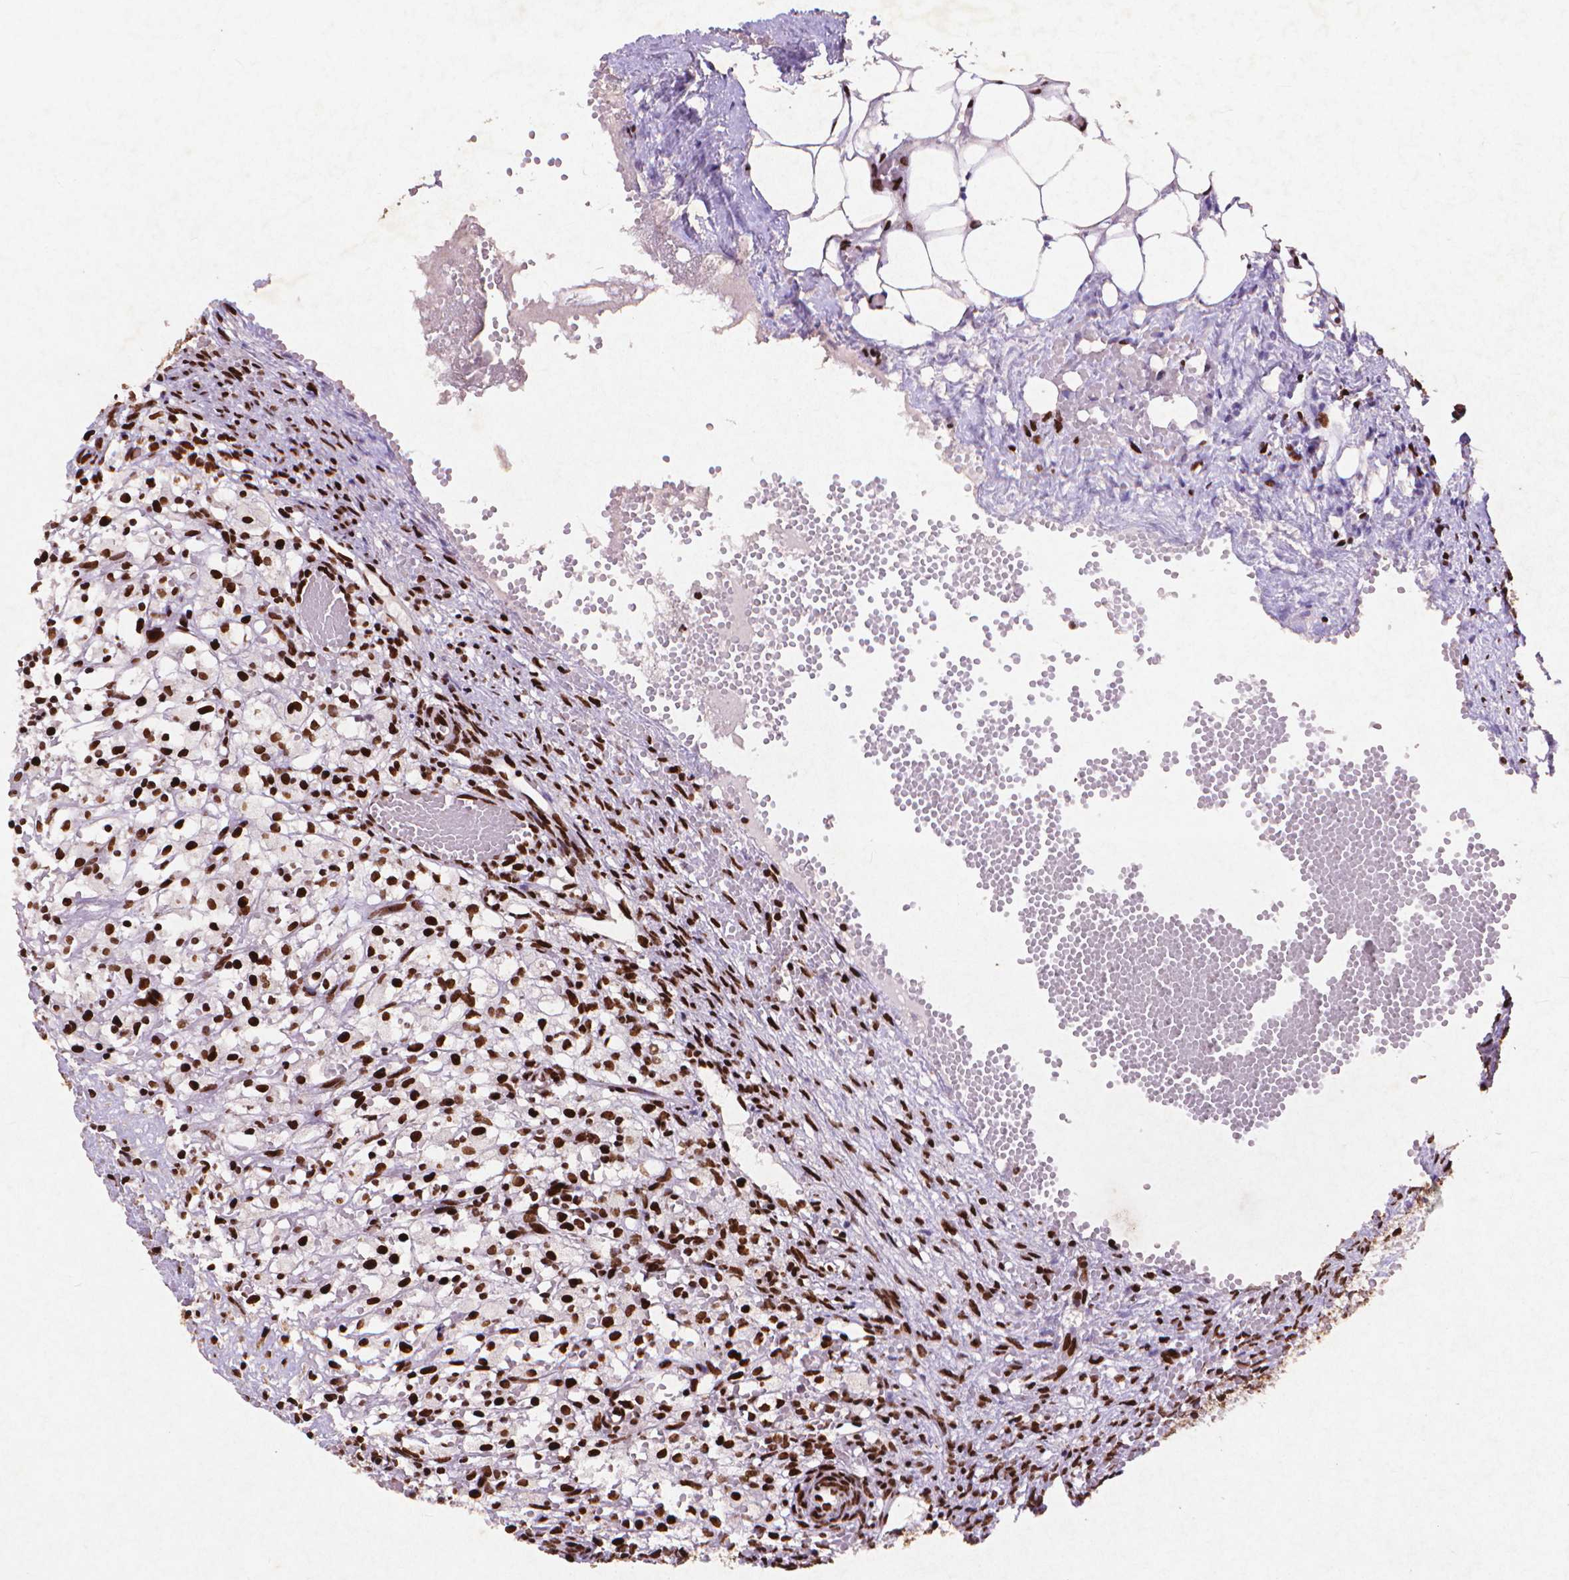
{"staining": {"intensity": "strong", "quantity": ">75%", "location": "nuclear"}, "tissue": "ovary", "cell_type": "Ovarian stroma cells", "image_type": "normal", "snomed": [{"axis": "morphology", "description": "Normal tissue, NOS"}, {"axis": "topography", "description": "Ovary"}], "caption": "This is an image of immunohistochemistry staining of benign ovary, which shows strong staining in the nuclear of ovarian stroma cells.", "gene": "CITED2", "patient": {"sex": "female", "age": 46}}